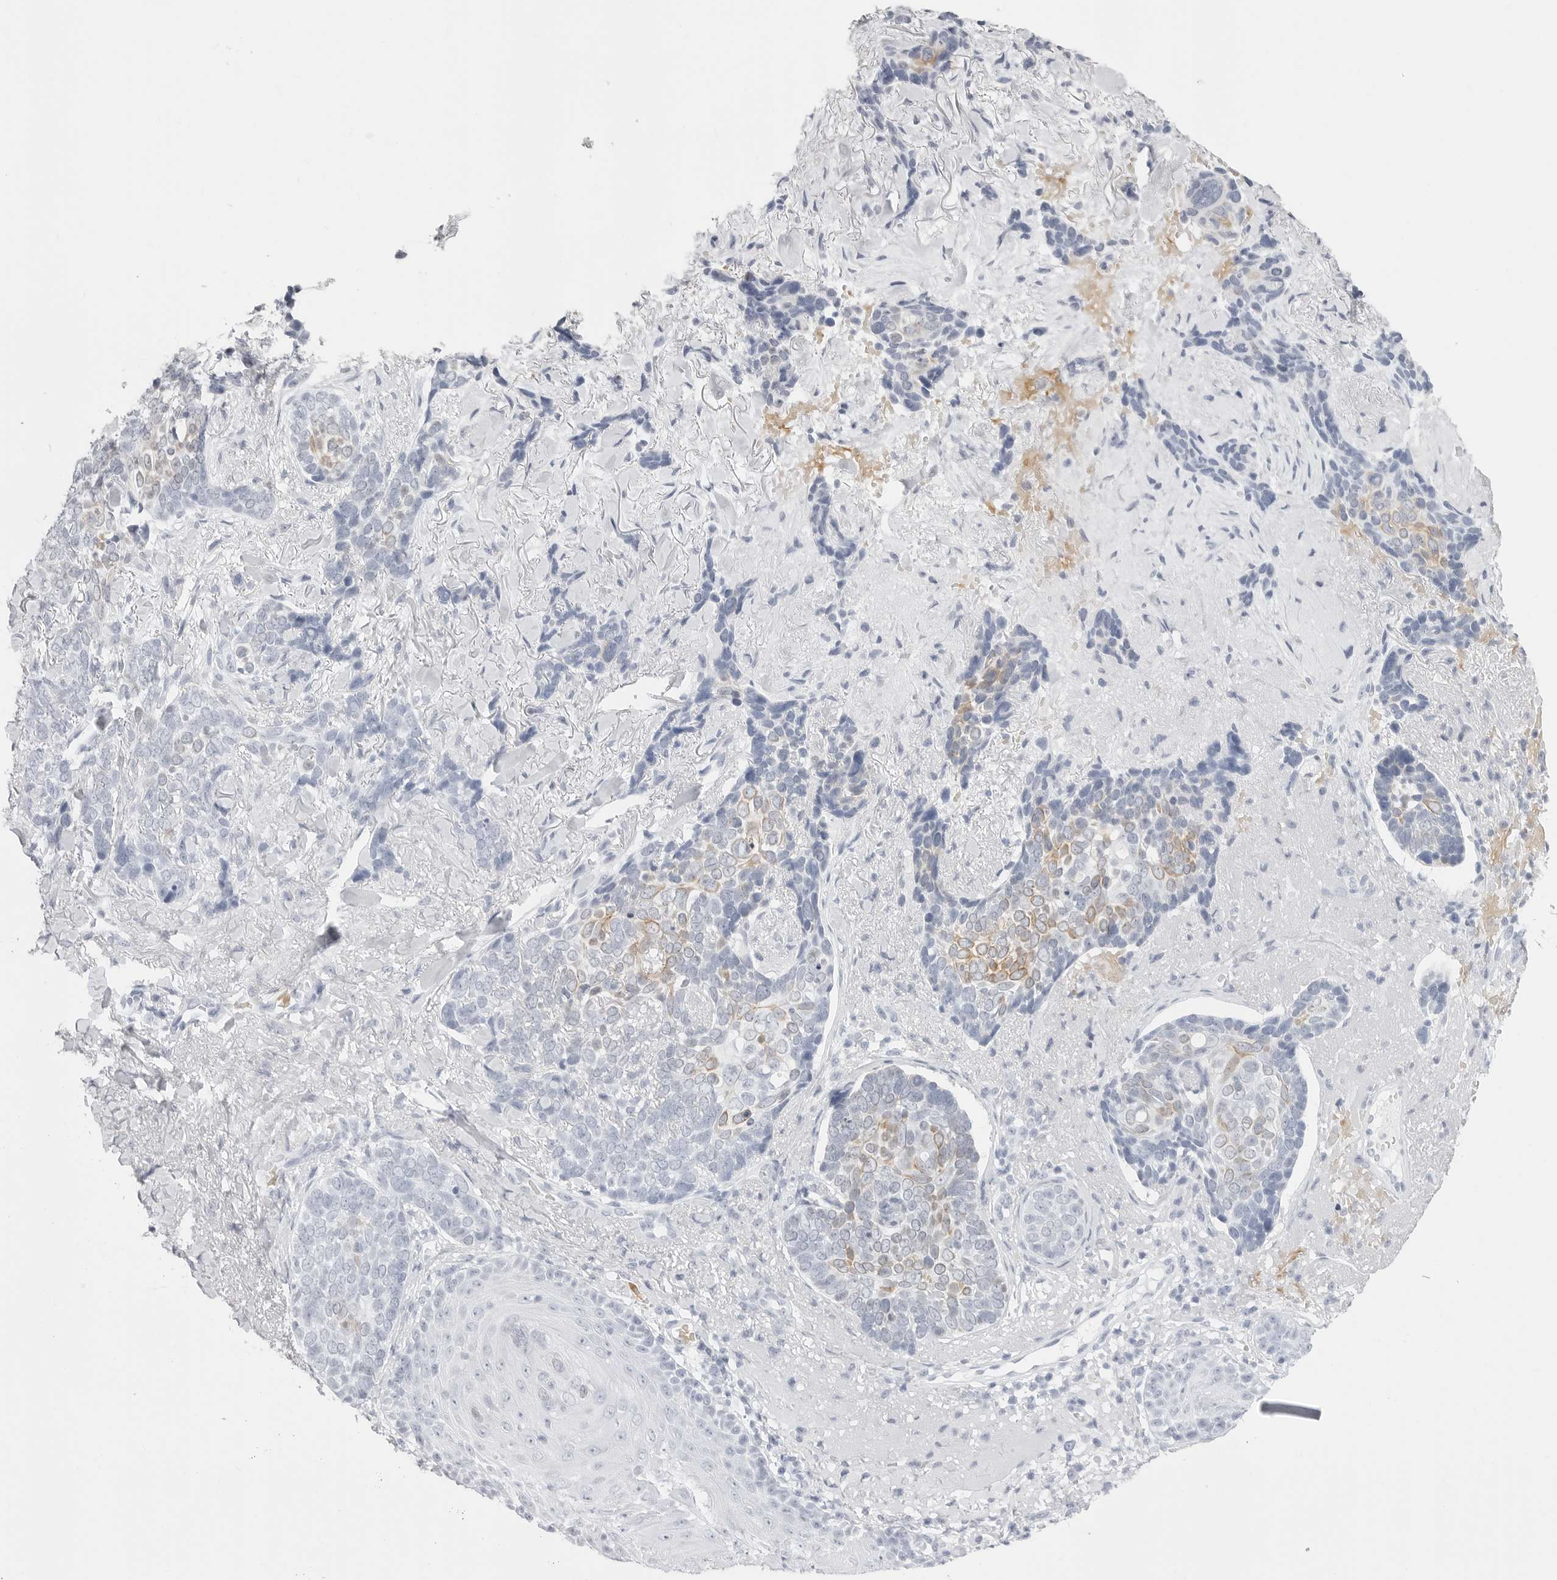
{"staining": {"intensity": "negative", "quantity": "none", "location": "none"}, "tissue": "skin cancer", "cell_type": "Tumor cells", "image_type": "cancer", "snomed": [{"axis": "morphology", "description": "Basal cell carcinoma"}, {"axis": "topography", "description": "Skin"}], "caption": "IHC micrograph of human skin cancer stained for a protein (brown), which demonstrates no positivity in tumor cells.", "gene": "TSSK1B", "patient": {"sex": "female", "age": 82}}